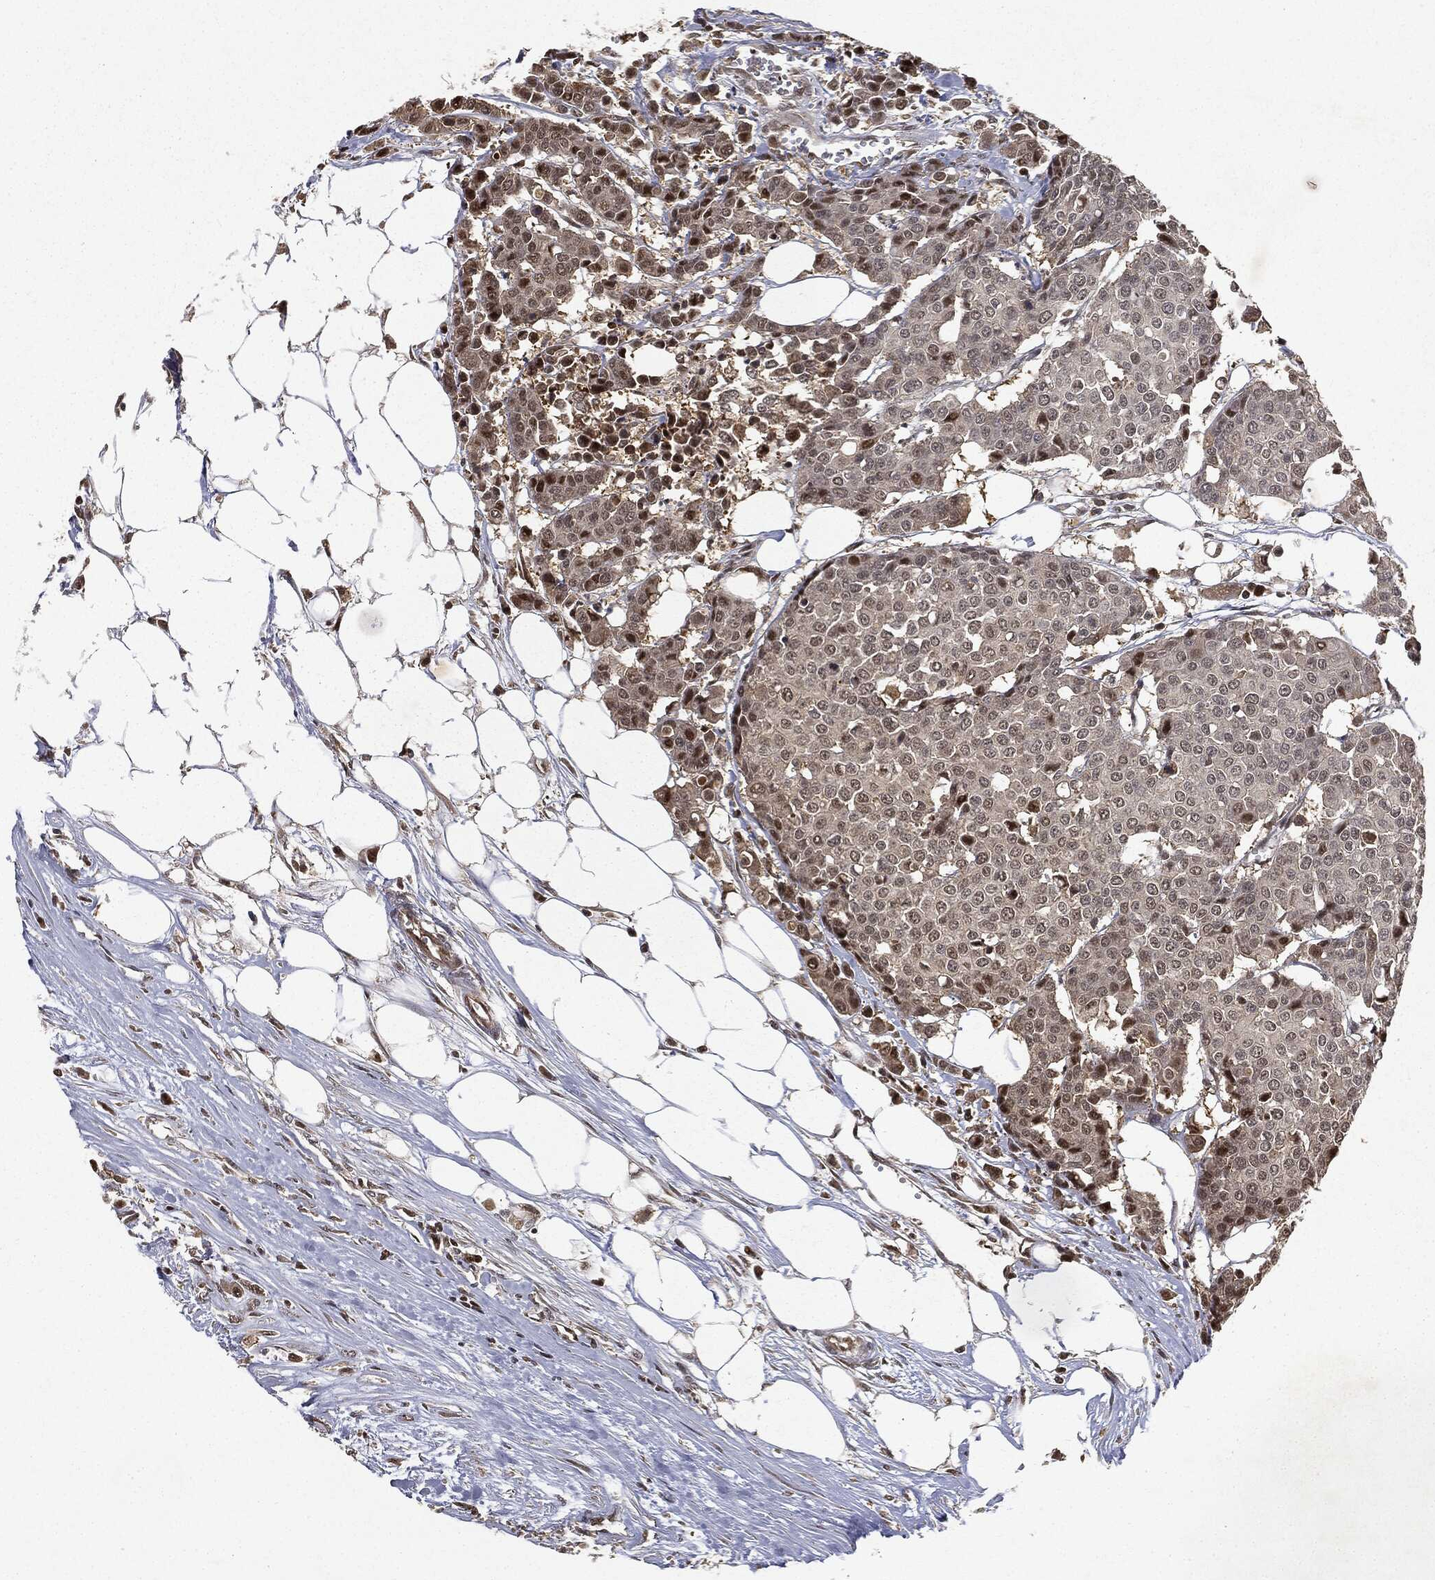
{"staining": {"intensity": "weak", "quantity": "25%-75%", "location": "cytoplasmic/membranous,nuclear"}, "tissue": "carcinoid", "cell_type": "Tumor cells", "image_type": "cancer", "snomed": [{"axis": "morphology", "description": "Carcinoid, malignant, NOS"}, {"axis": "topography", "description": "Colon"}], "caption": "The photomicrograph reveals immunohistochemical staining of carcinoid. There is weak cytoplasmic/membranous and nuclear positivity is present in about 25%-75% of tumor cells.", "gene": "ZNHIT6", "patient": {"sex": "male", "age": 81}}